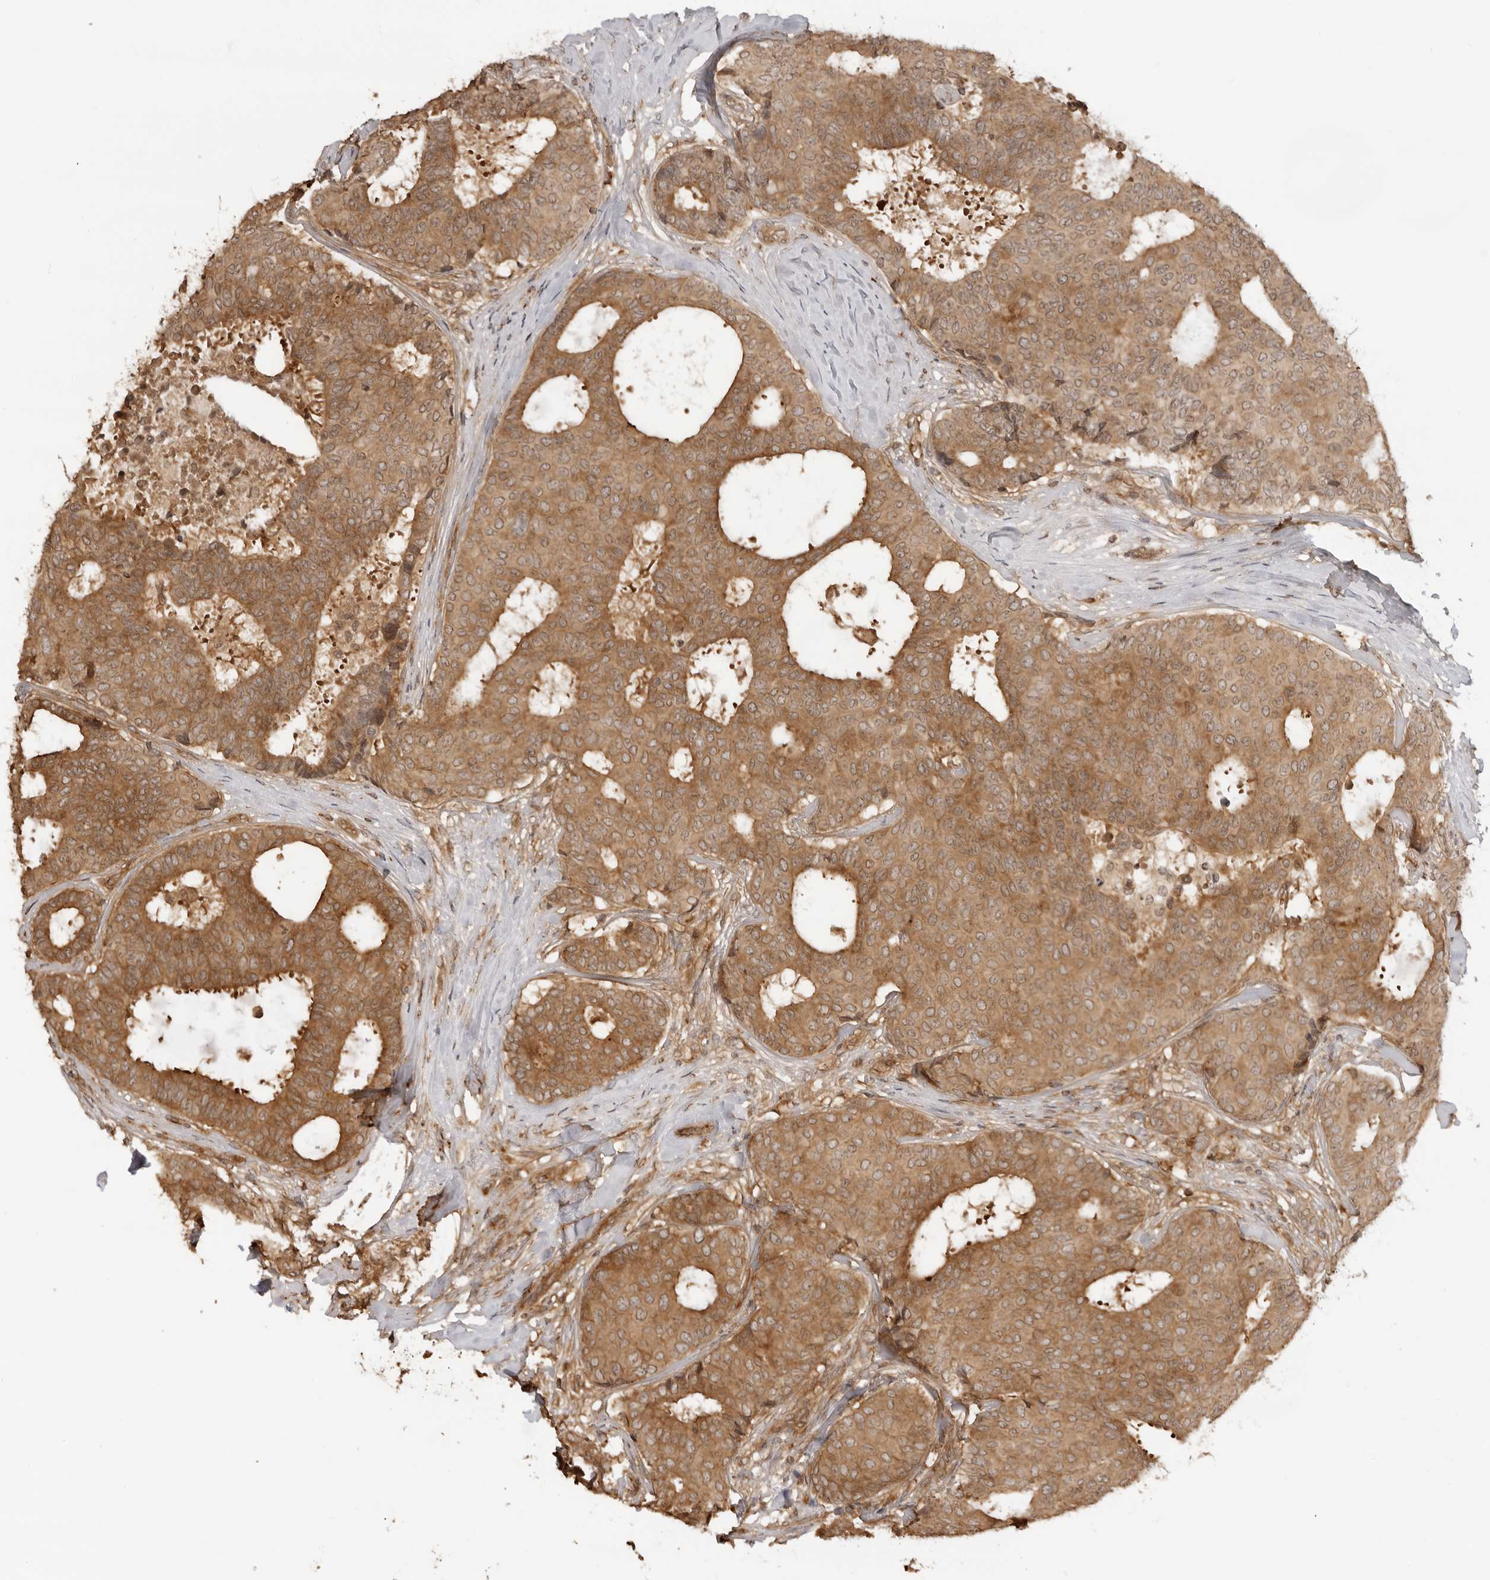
{"staining": {"intensity": "moderate", "quantity": ">75%", "location": "cytoplasmic/membranous"}, "tissue": "breast cancer", "cell_type": "Tumor cells", "image_type": "cancer", "snomed": [{"axis": "morphology", "description": "Duct carcinoma"}, {"axis": "topography", "description": "Breast"}], "caption": "High-magnification brightfield microscopy of breast cancer stained with DAB (3,3'-diaminobenzidine) (brown) and counterstained with hematoxylin (blue). tumor cells exhibit moderate cytoplasmic/membranous positivity is identified in about>75% of cells.", "gene": "IKBKE", "patient": {"sex": "female", "age": 75}}